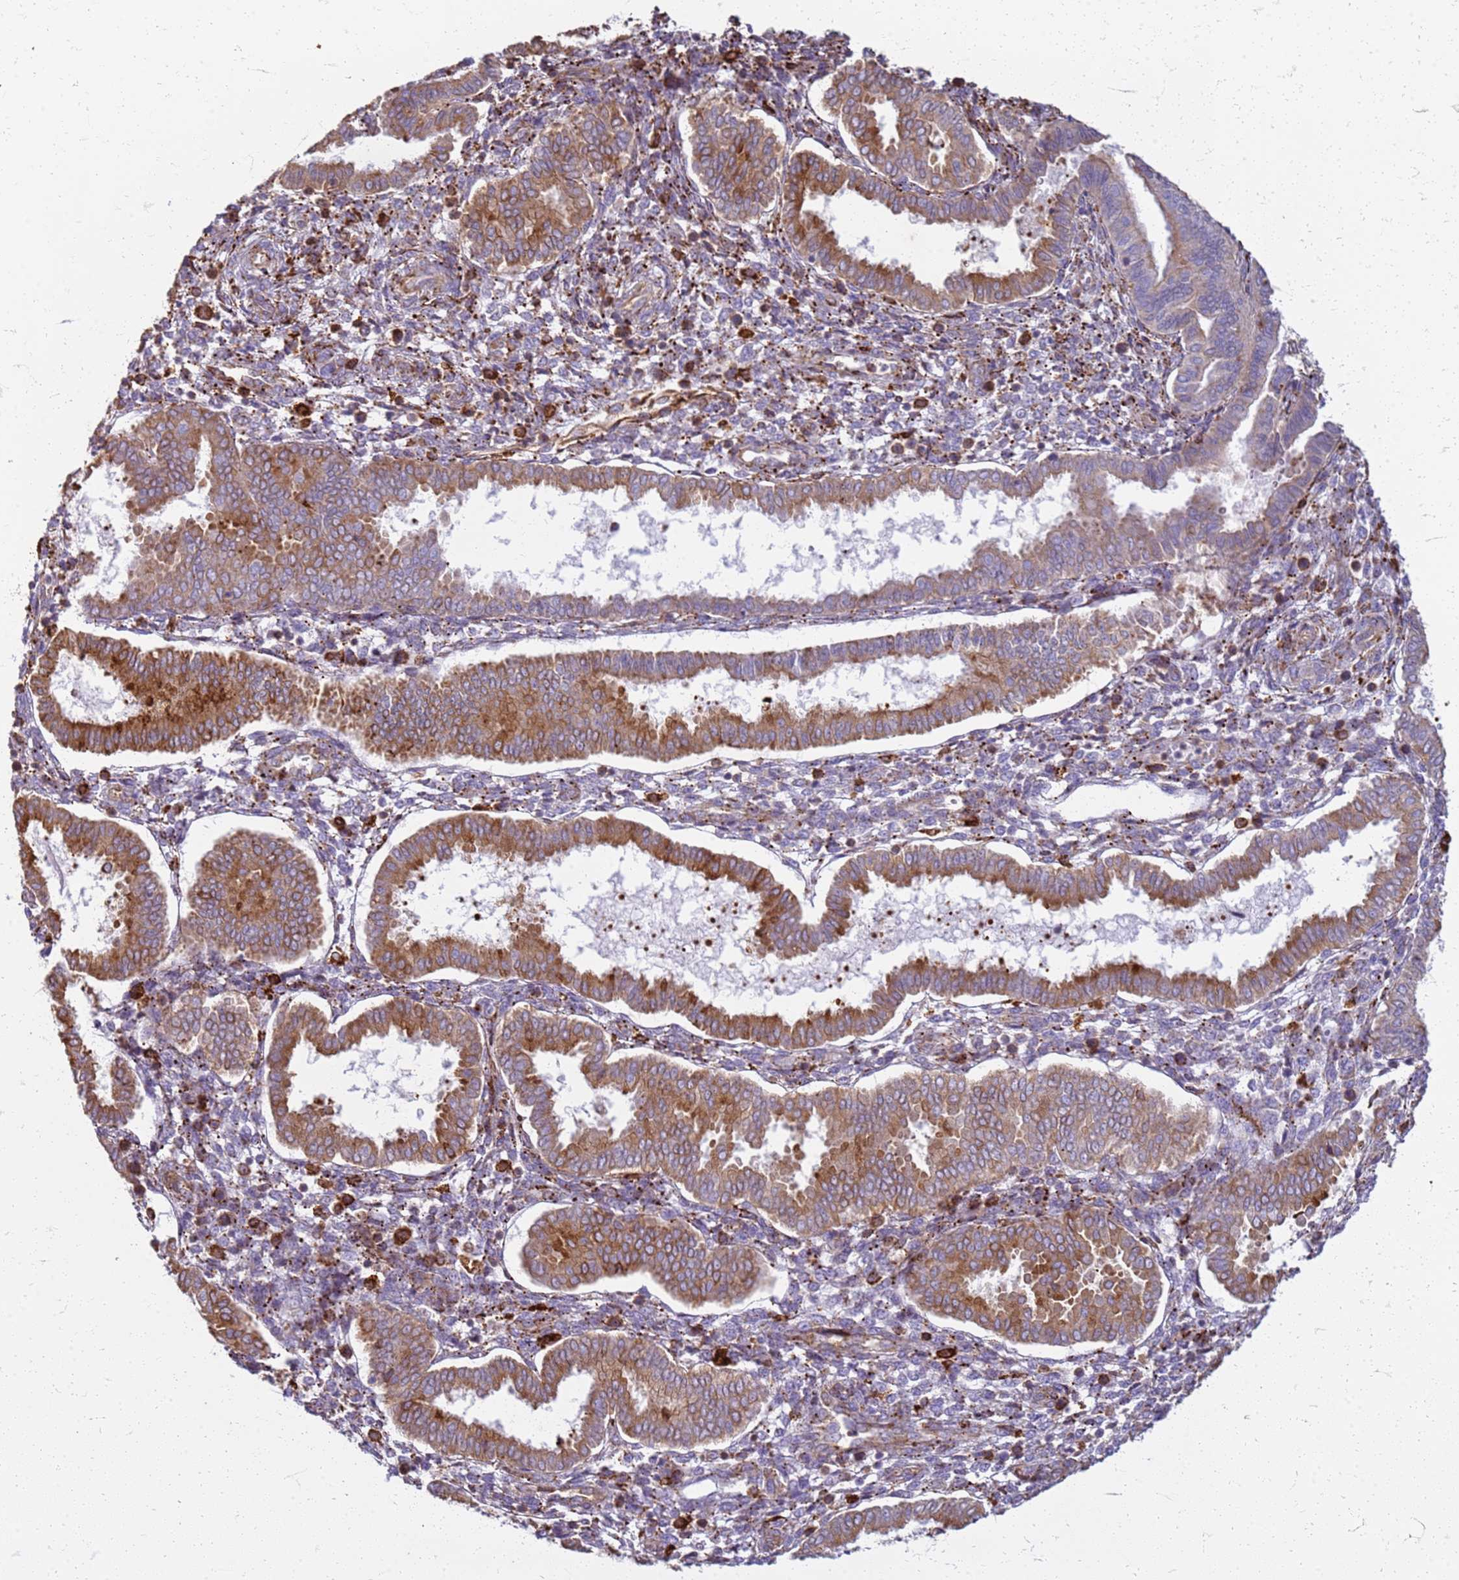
{"staining": {"intensity": "moderate", "quantity": "<25%", "location": "cytoplasmic/membranous"}, "tissue": "endometrium", "cell_type": "Cells in endometrial stroma", "image_type": "normal", "snomed": [{"axis": "morphology", "description": "Normal tissue, NOS"}, {"axis": "topography", "description": "Endometrium"}], "caption": "Immunohistochemistry (IHC) histopathology image of normal endometrium stained for a protein (brown), which reveals low levels of moderate cytoplasmic/membranous positivity in approximately <25% of cells in endometrial stroma.", "gene": "PDK3", "patient": {"sex": "female", "age": 24}}